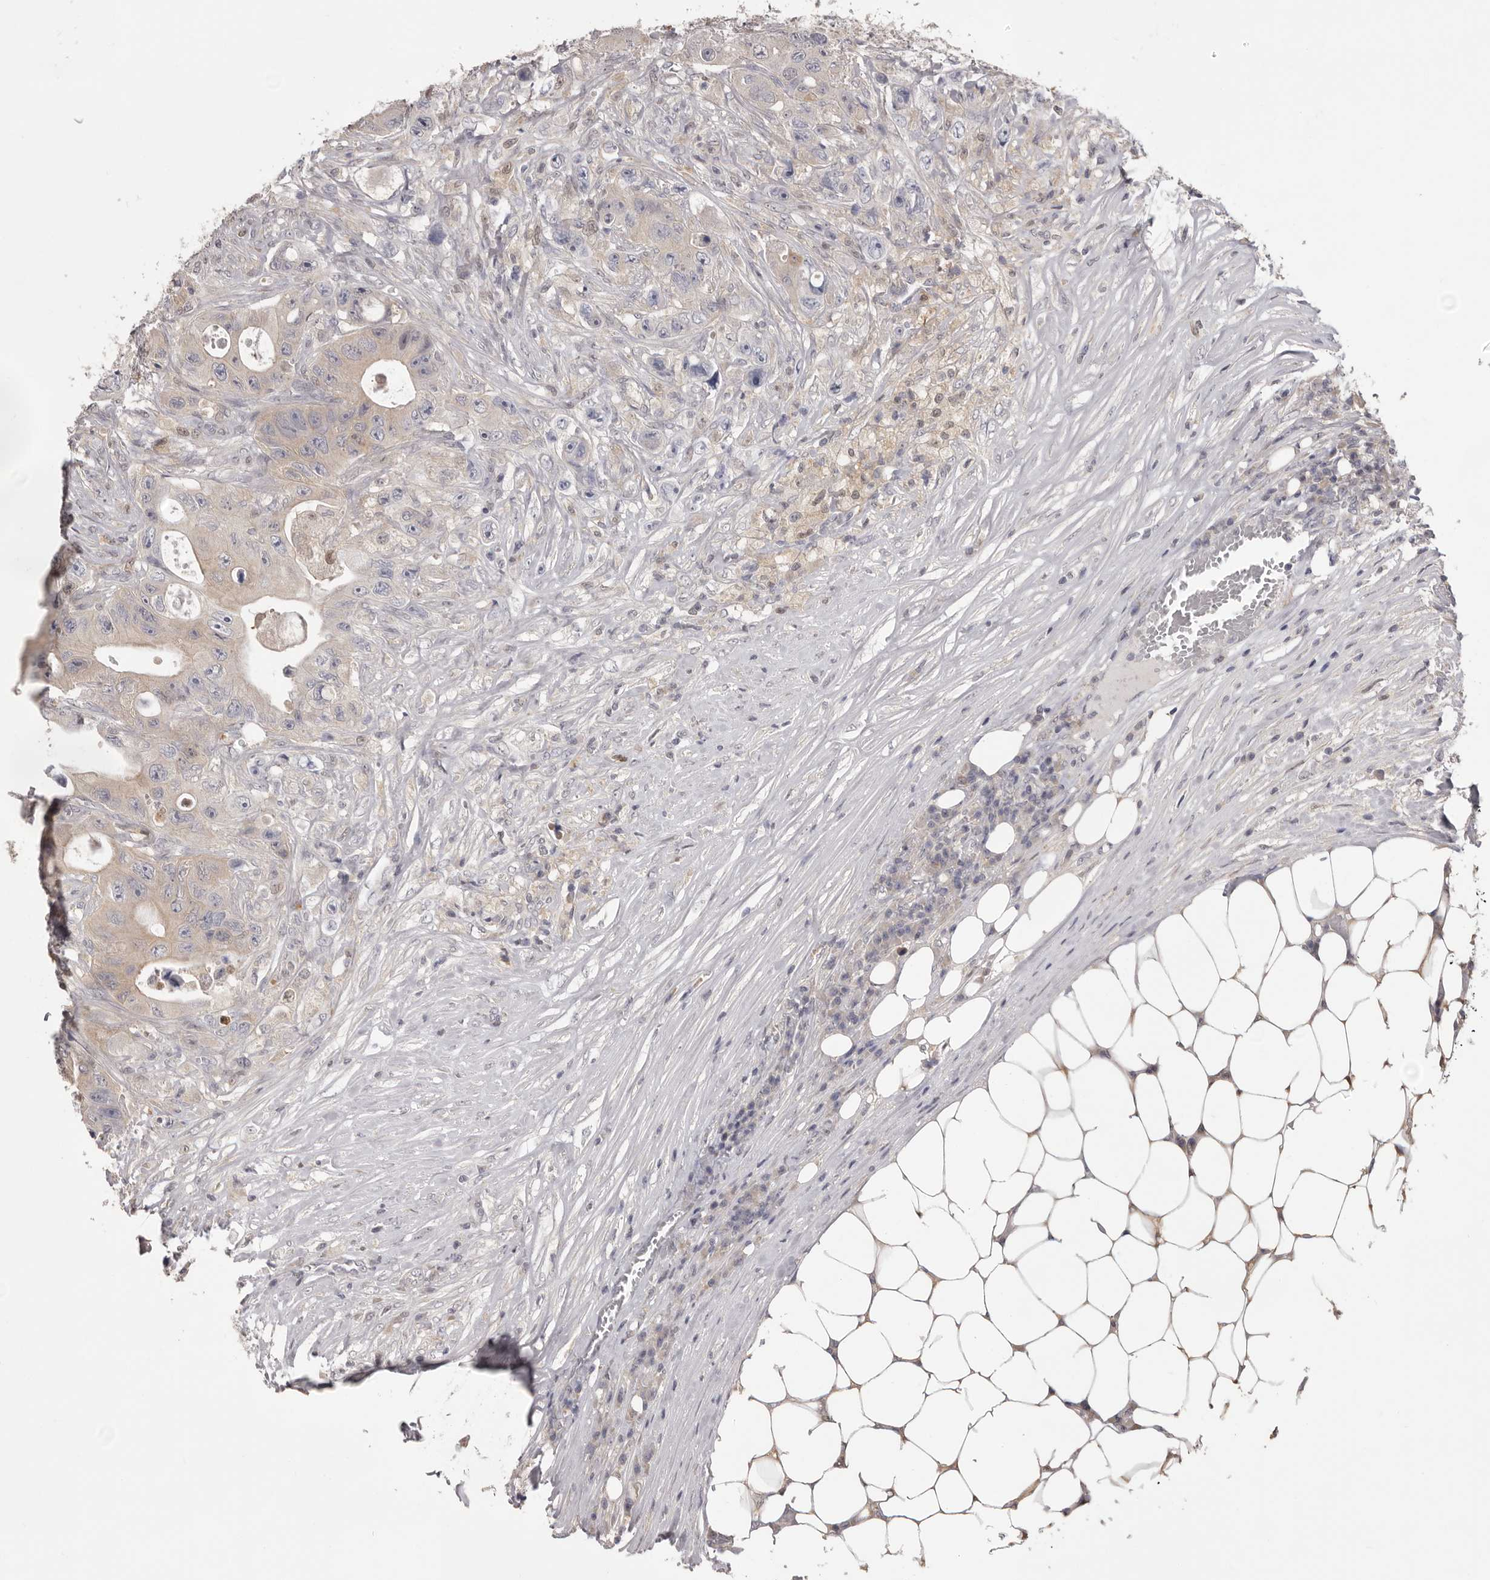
{"staining": {"intensity": "weak", "quantity": "25%-75%", "location": "cytoplasmic/membranous"}, "tissue": "colorectal cancer", "cell_type": "Tumor cells", "image_type": "cancer", "snomed": [{"axis": "morphology", "description": "Adenocarcinoma, NOS"}, {"axis": "topography", "description": "Colon"}], "caption": "DAB (3,3'-diaminobenzidine) immunohistochemical staining of colorectal cancer reveals weak cytoplasmic/membranous protein expression in approximately 25%-75% of tumor cells.", "gene": "MDH1", "patient": {"sex": "female", "age": 46}}